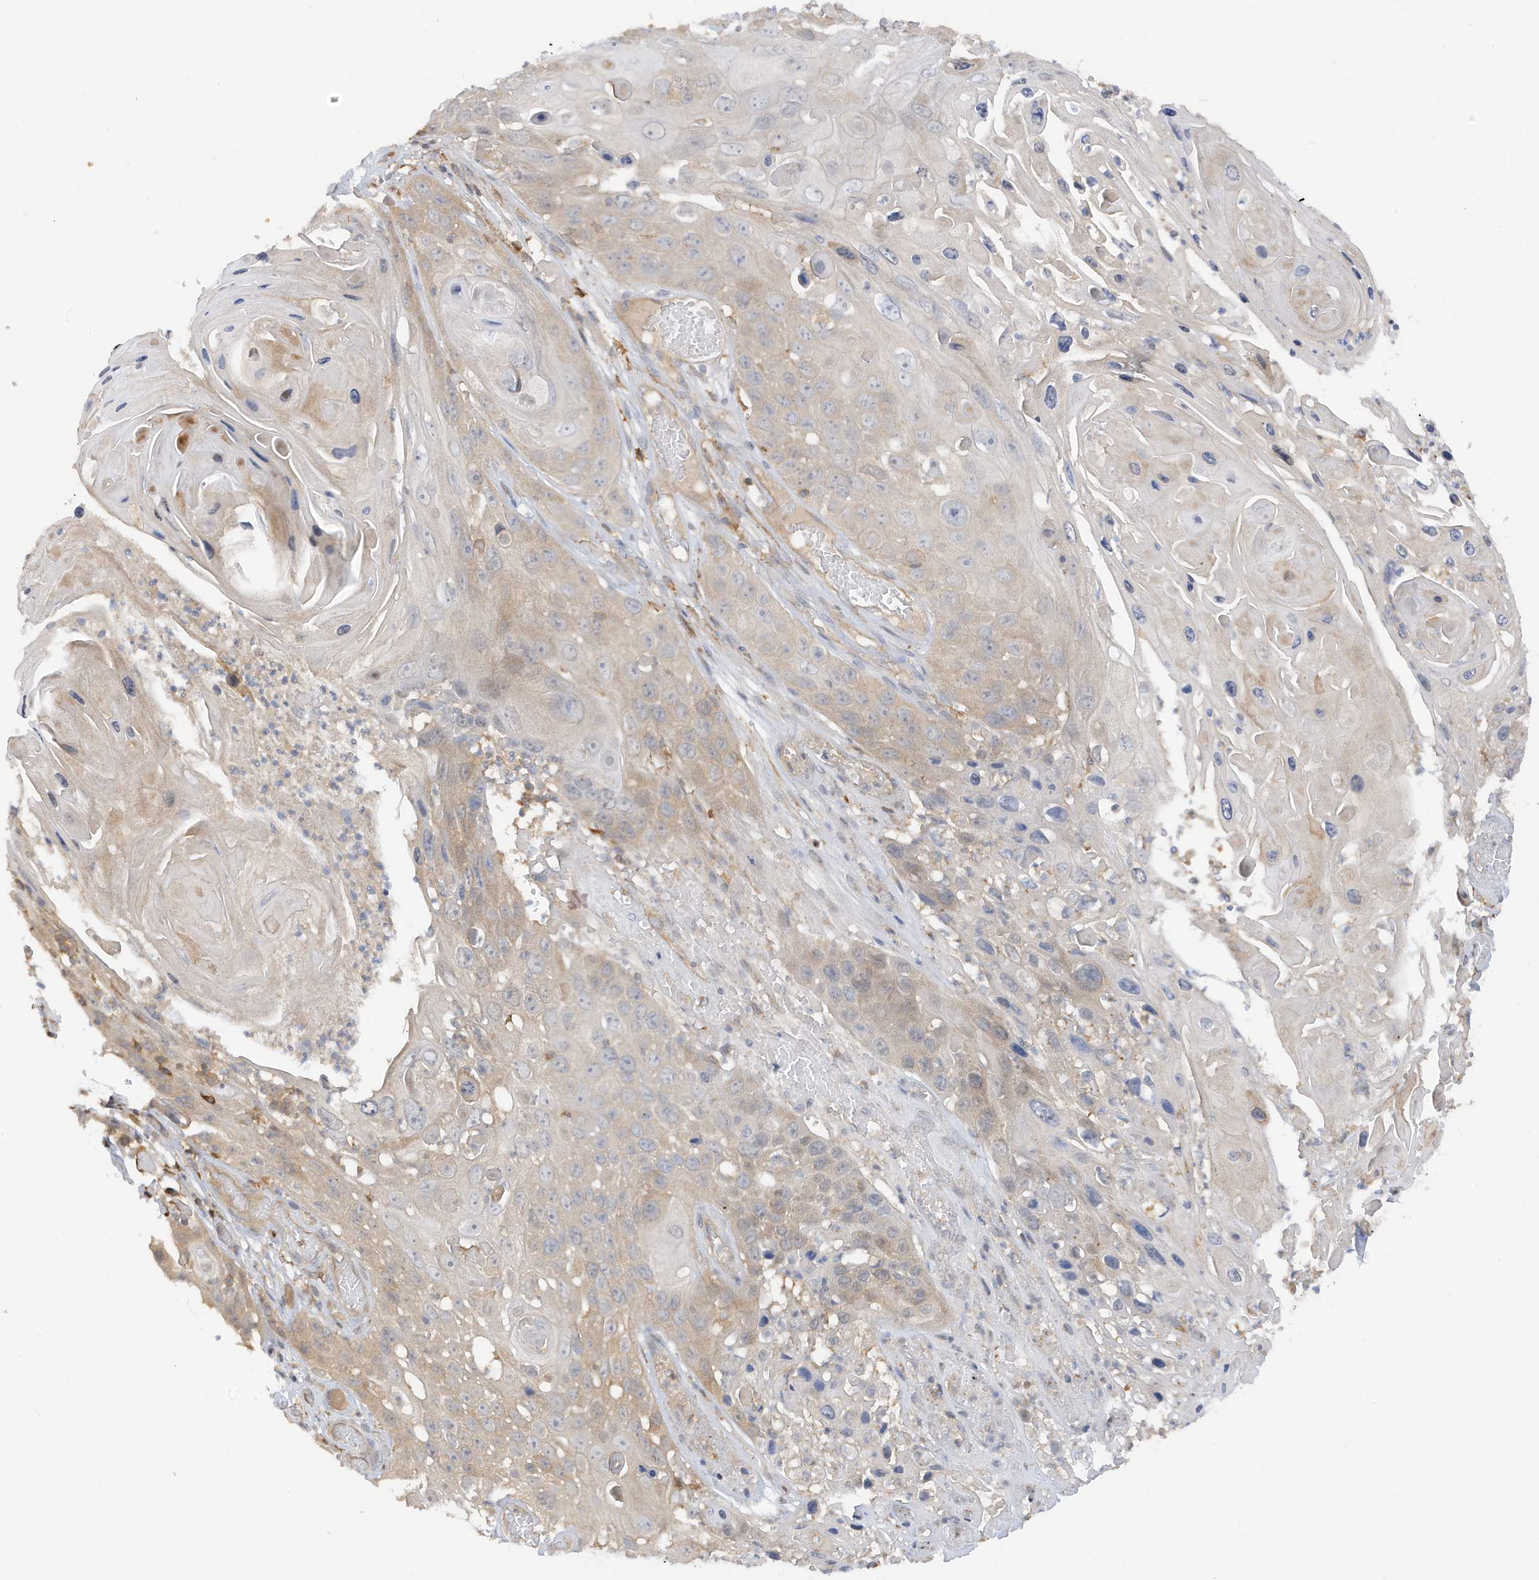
{"staining": {"intensity": "negative", "quantity": "none", "location": "none"}, "tissue": "skin cancer", "cell_type": "Tumor cells", "image_type": "cancer", "snomed": [{"axis": "morphology", "description": "Squamous cell carcinoma, NOS"}, {"axis": "topography", "description": "Skin"}], "caption": "High power microscopy micrograph of an IHC micrograph of skin cancer (squamous cell carcinoma), revealing no significant positivity in tumor cells.", "gene": "PHACTR2", "patient": {"sex": "male", "age": 55}}